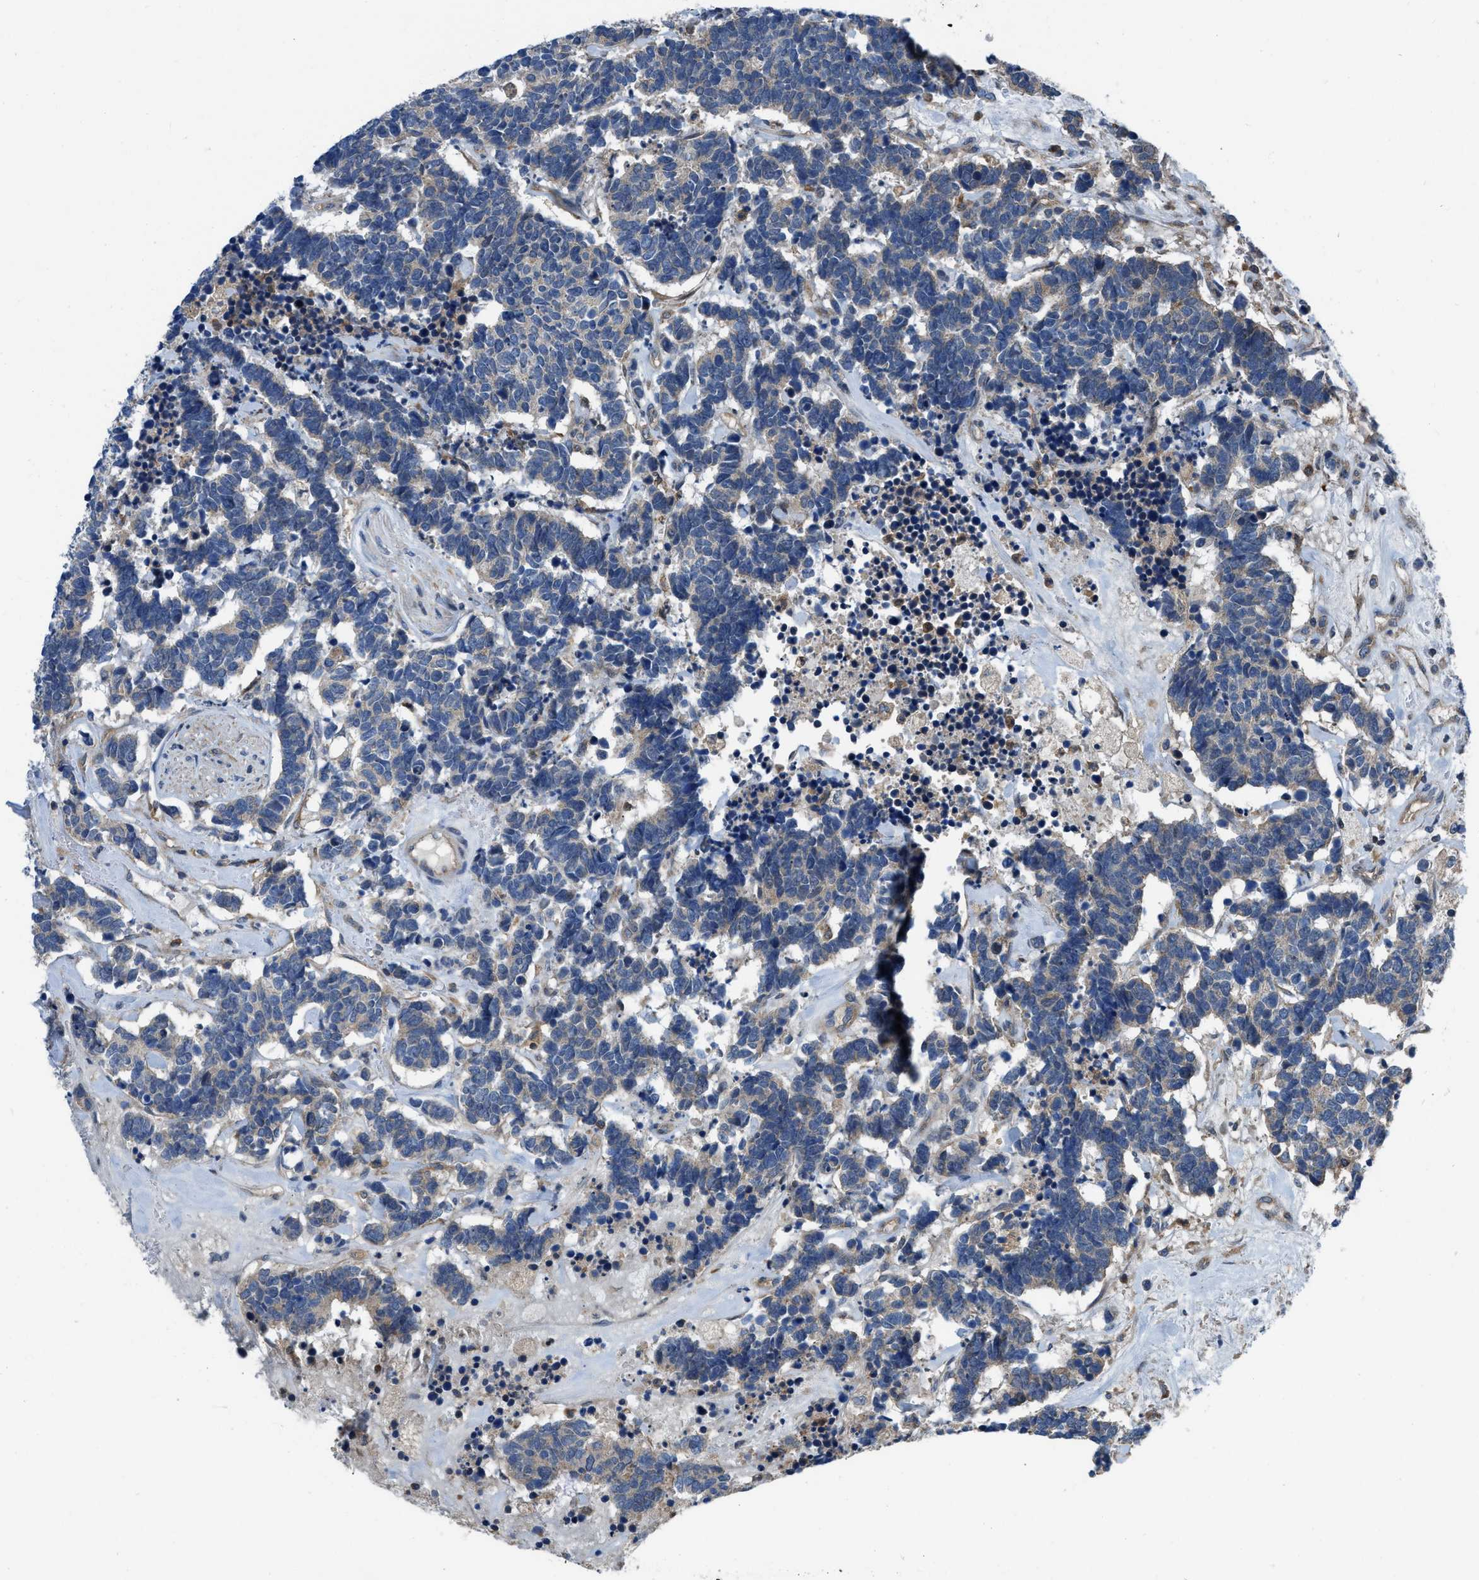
{"staining": {"intensity": "weak", "quantity": "25%-75%", "location": "cytoplasmic/membranous"}, "tissue": "carcinoid", "cell_type": "Tumor cells", "image_type": "cancer", "snomed": [{"axis": "morphology", "description": "Carcinoma, NOS"}, {"axis": "morphology", "description": "Carcinoid, malignant, NOS"}, {"axis": "topography", "description": "Urinary bladder"}], "caption": "Malignant carcinoid tissue displays weak cytoplasmic/membranous expression in approximately 25%-75% of tumor cells", "gene": "USP25", "patient": {"sex": "male", "age": 57}}